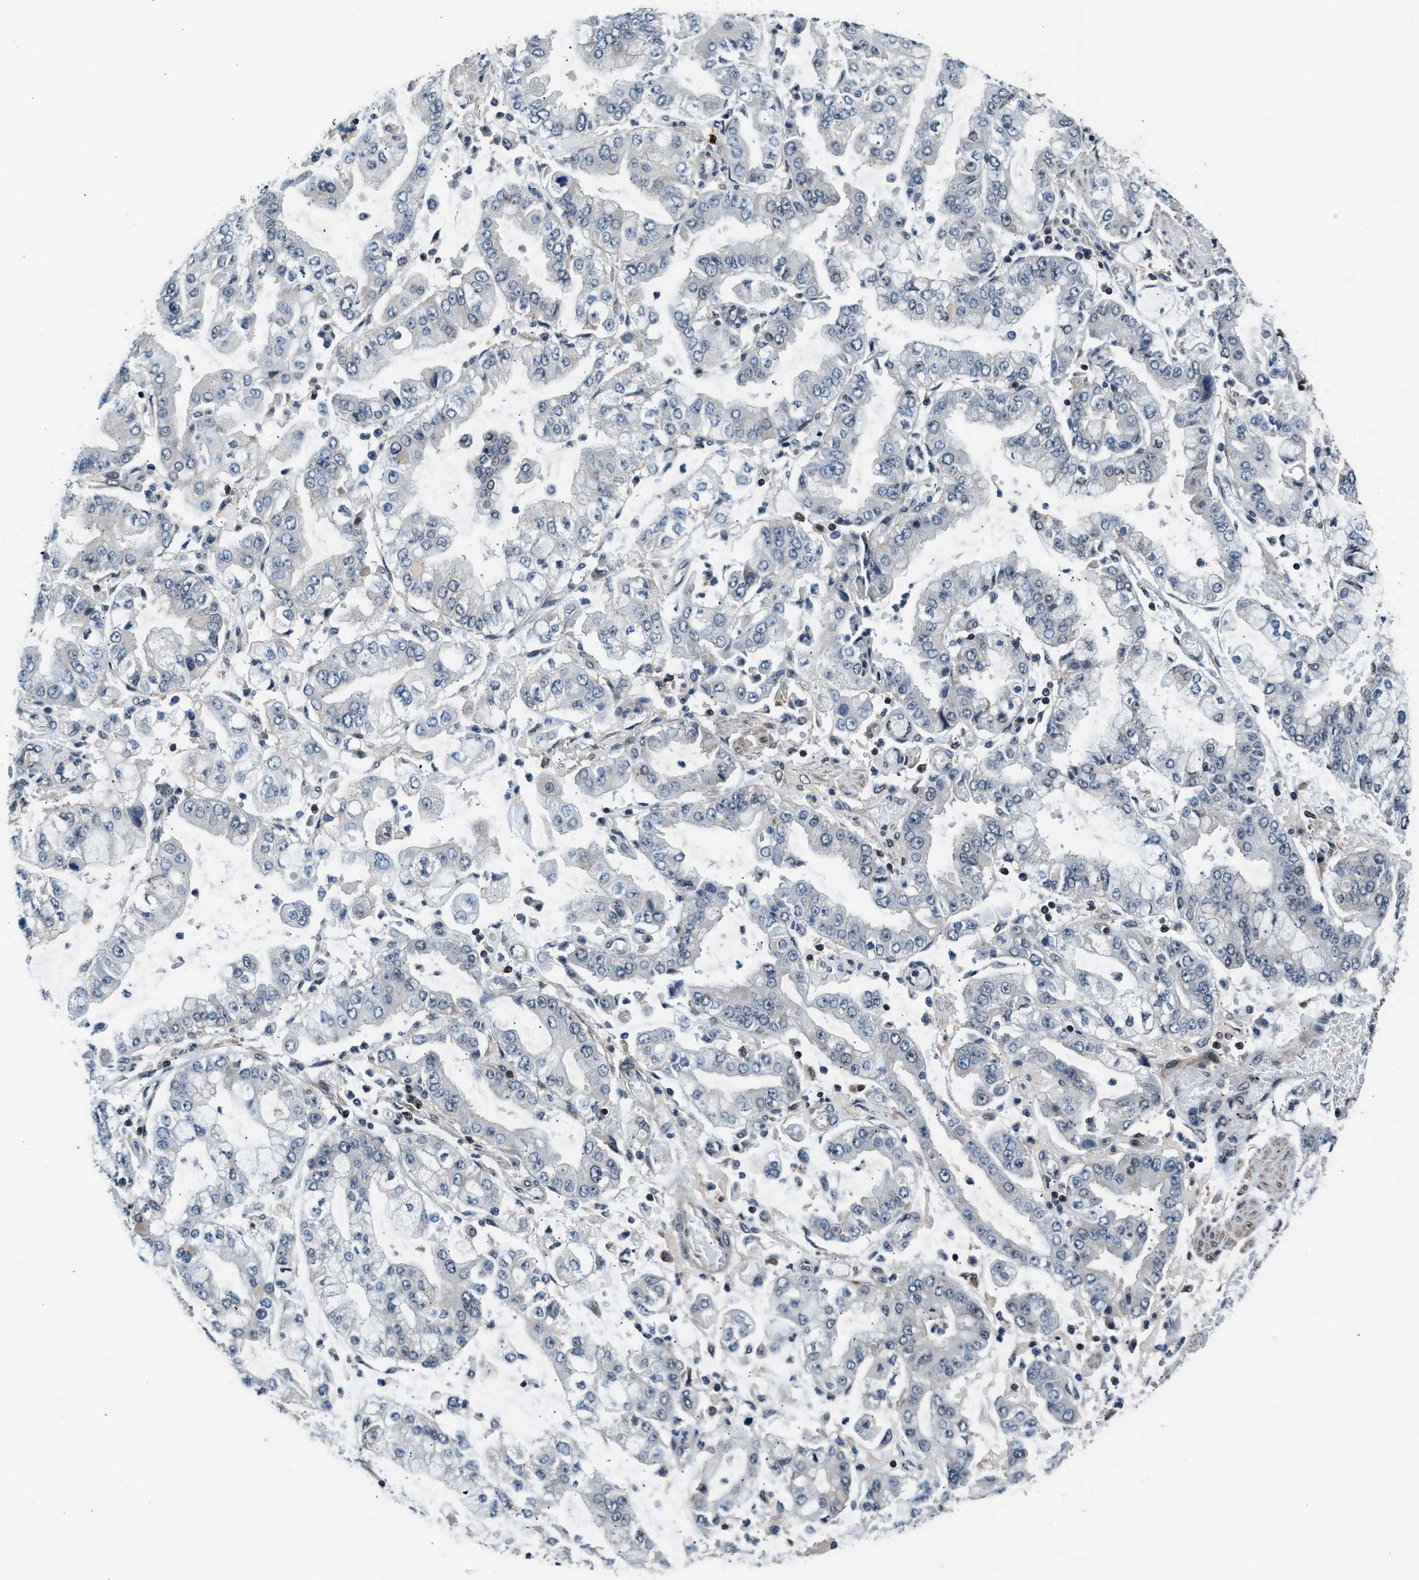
{"staining": {"intensity": "negative", "quantity": "none", "location": "none"}, "tissue": "stomach cancer", "cell_type": "Tumor cells", "image_type": "cancer", "snomed": [{"axis": "morphology", "description": "Adenocarcinoma, NOS"}, {"axis": "topography", "description": "Stomach"}], "caption": "Stomach cancer was stained to show a protein in brown. There is no significant positivity in tumor cells.", "gene": "MTMR1", "patient": {"sex": "male", "age": 76}}